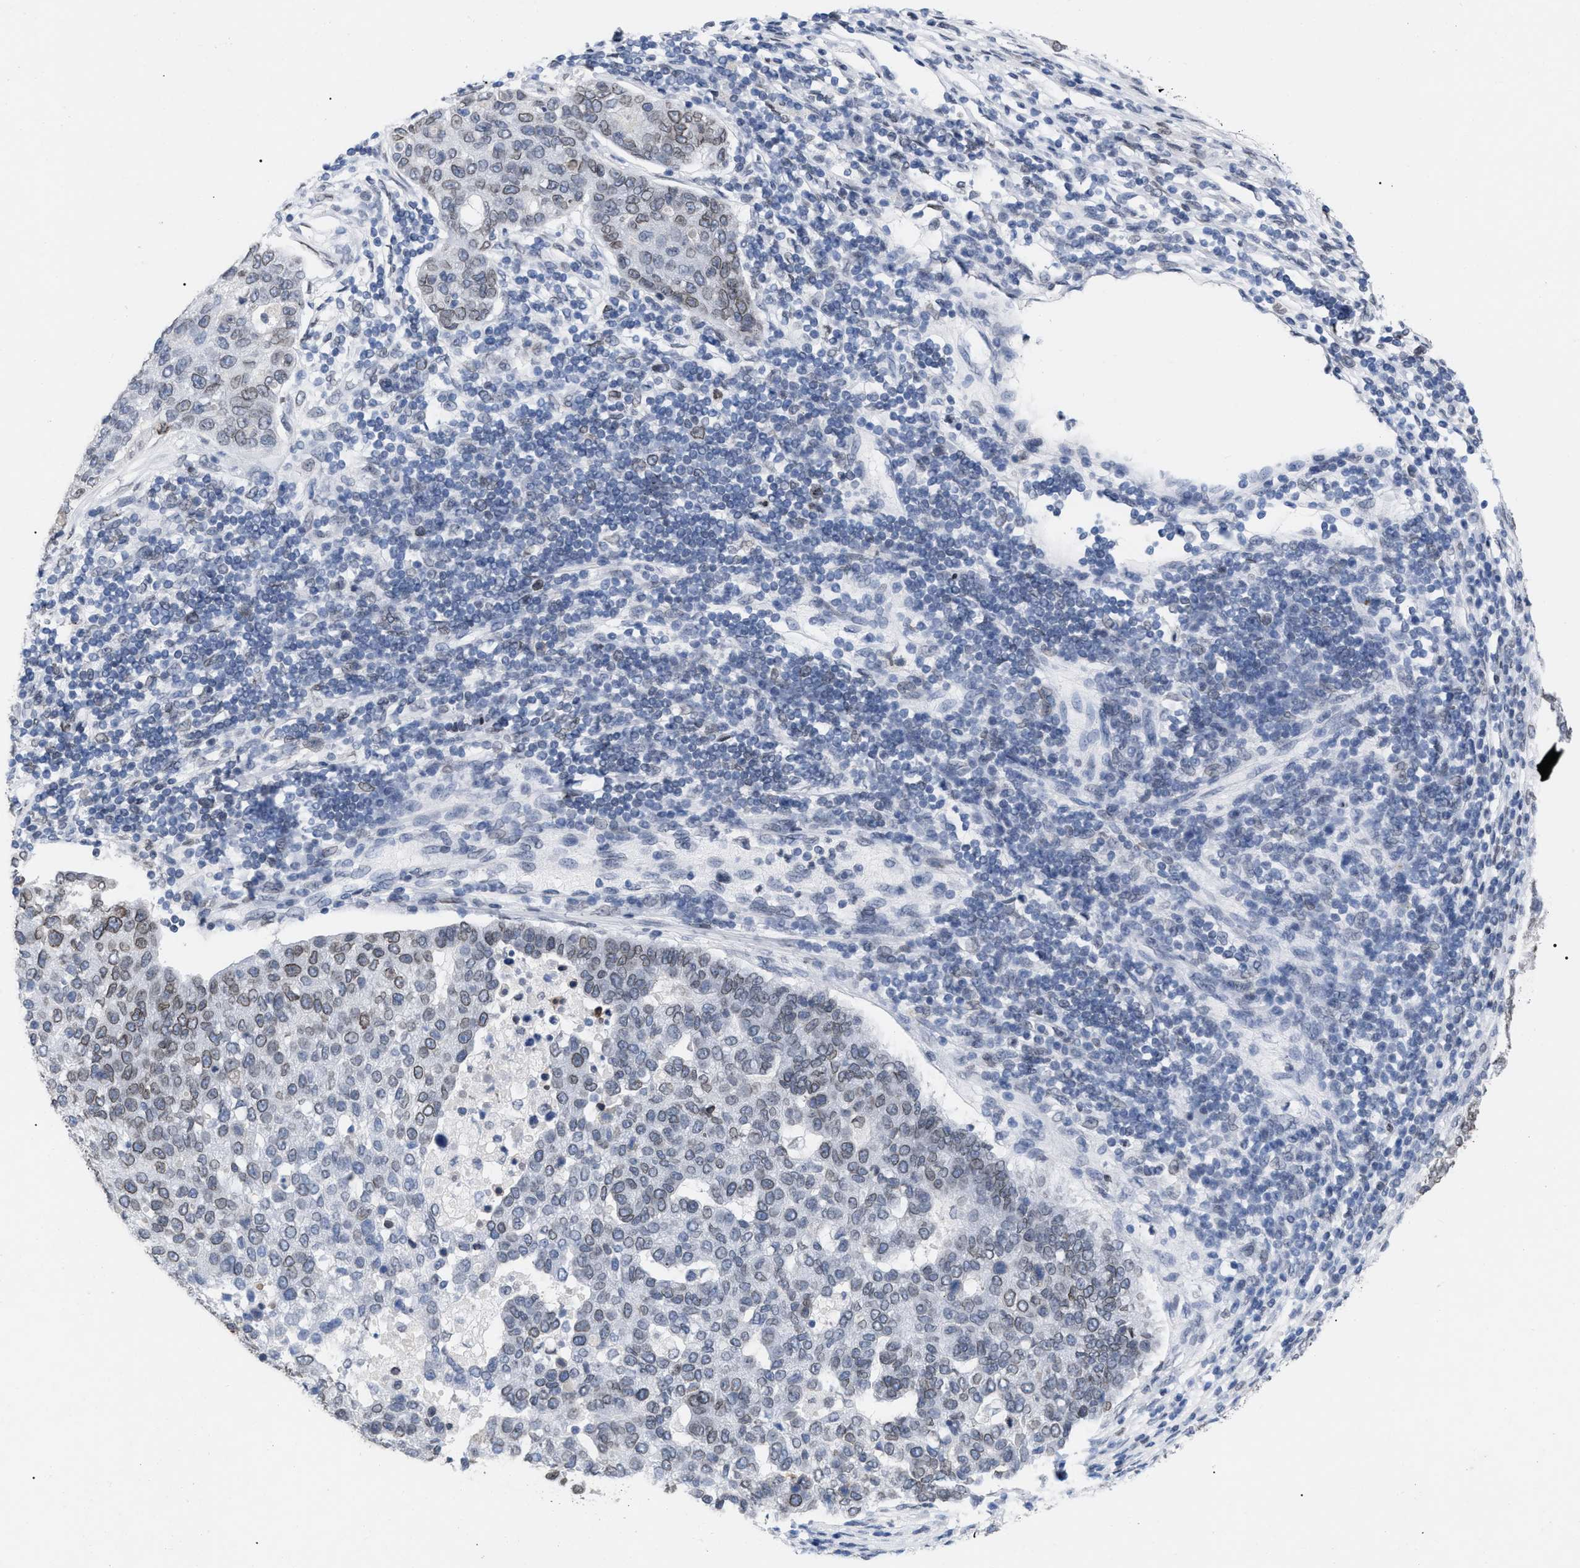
{"staining": {"intensity": "moderate", "quantity": ">75%", "location": "cytoplasmic/membranous,nuclear"}, "tissue": "pancreatic cancer", "cell_type": "Tumor cells", "image_type": "cancer", "snomed": [{"axis": "morphology", "description": "Adenocarcinoma, NOS"}, {"axis": "topography", "description": "Pancreas"}], "caption": "The immunohistochemical stain highlights moderate cytoplasmic/membranous and nuclear positivity in tumor cells of pancreatic cancer (adenocarcinoma) tissue. (DAB (3,3'-diaminobenzidine) = brown stain, brightfield microscopy at high magnification).", "gene": "TPR", "patient": {"sex": "female", "age": 61}}